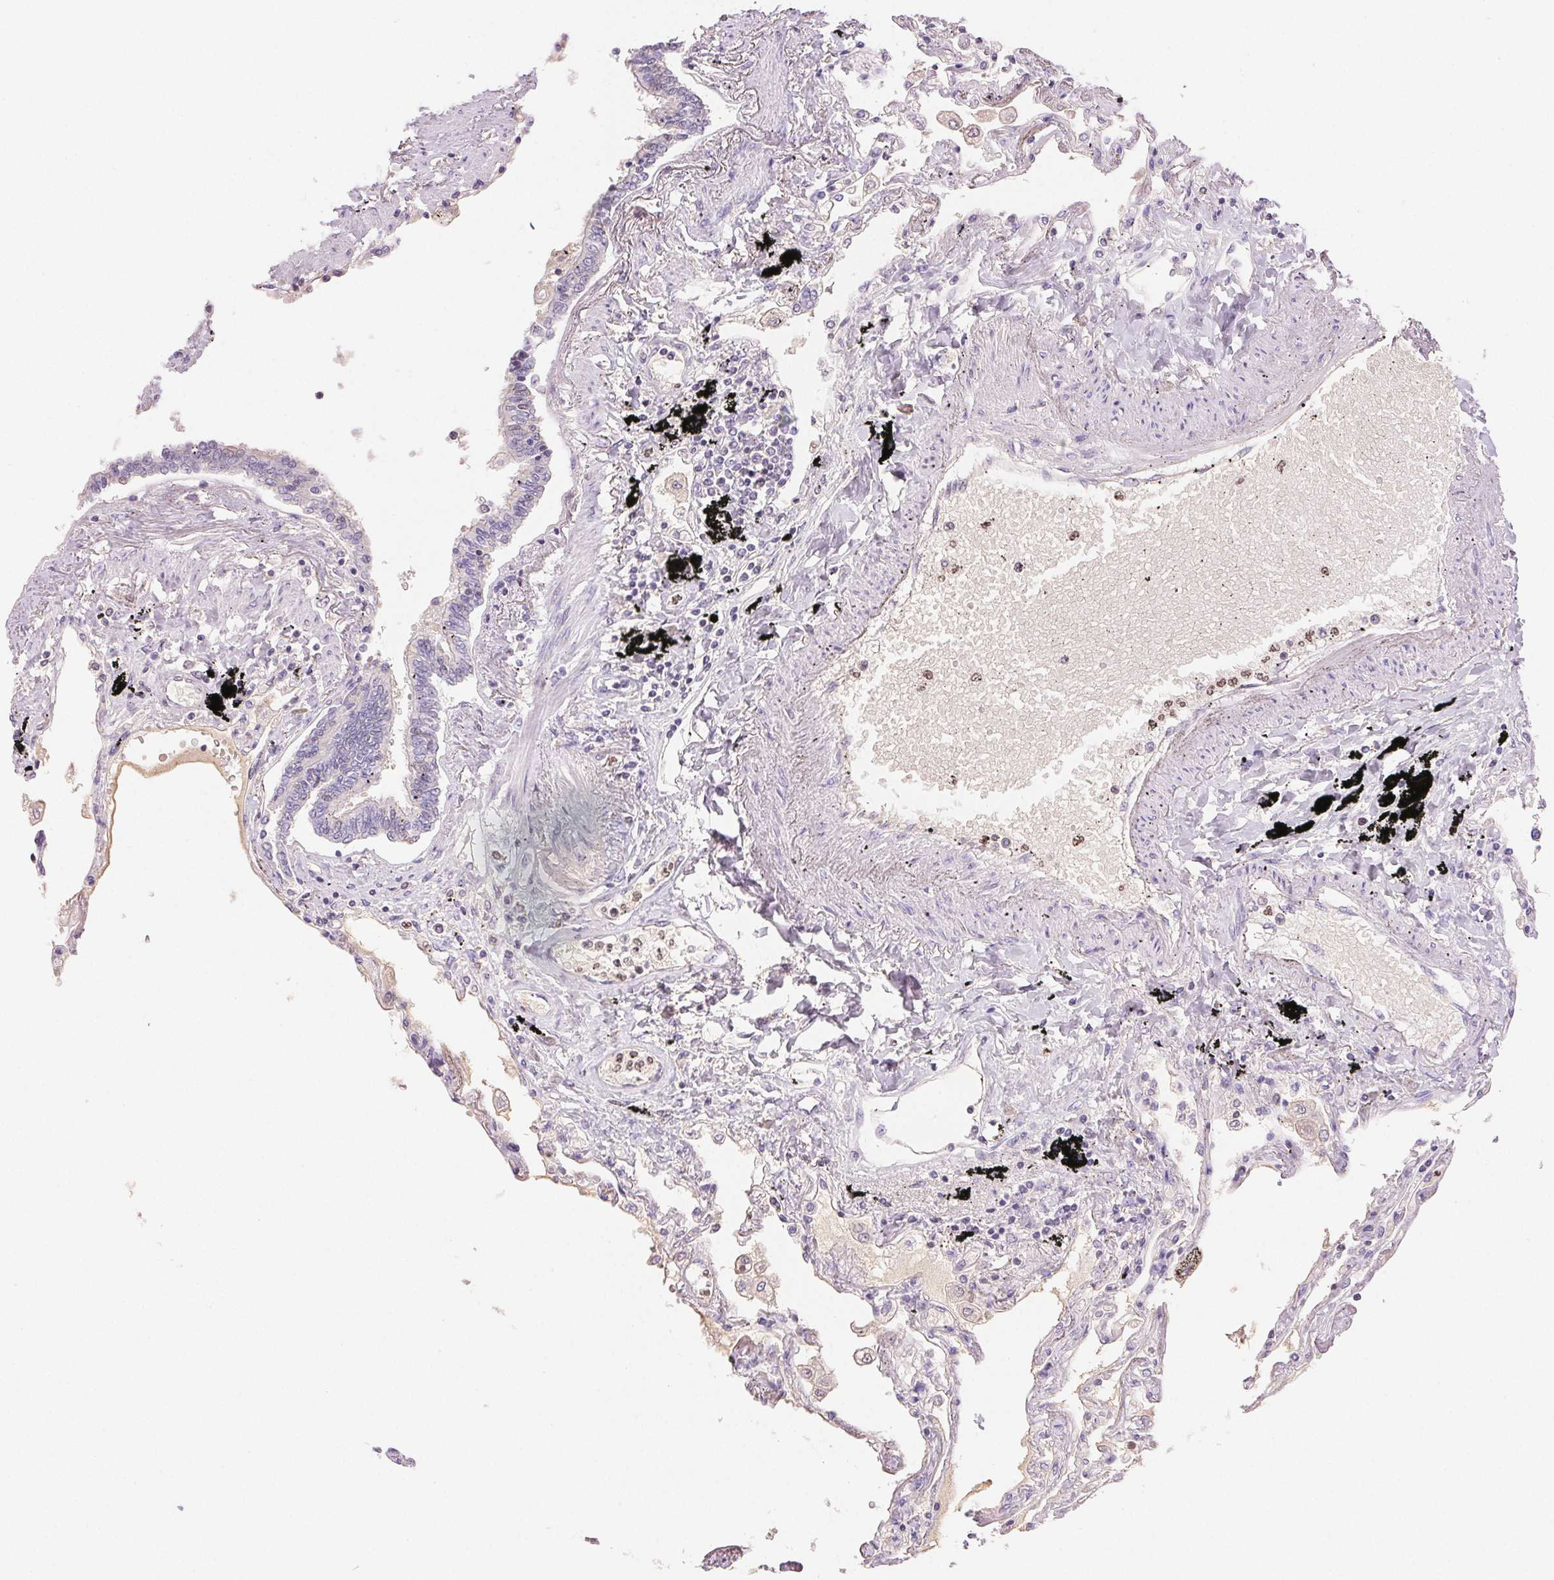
{"staining": {"intensity": "negative", "quantity": "none", "location": "none"}, "tissue": "lung", "cell_type": "Alveolar cells", "image_type": "normal", "snomed": [{"axis": "morphology", "description": "Normal tissue, NOS"}, {"axis": "morphology", "description": "Adenocarcinoma, NOS"}, {"axis": "topography", "description": "Cartilage tissue"}, {"axis": "topography", "description": "Lung"}], "caption": "DAB immunohistochemical staining of unremarkable human lung demonstrates no significant staining in alveolar cells.", "gene": "PADI4", "patient": {"sex": "female", "age": 67}}